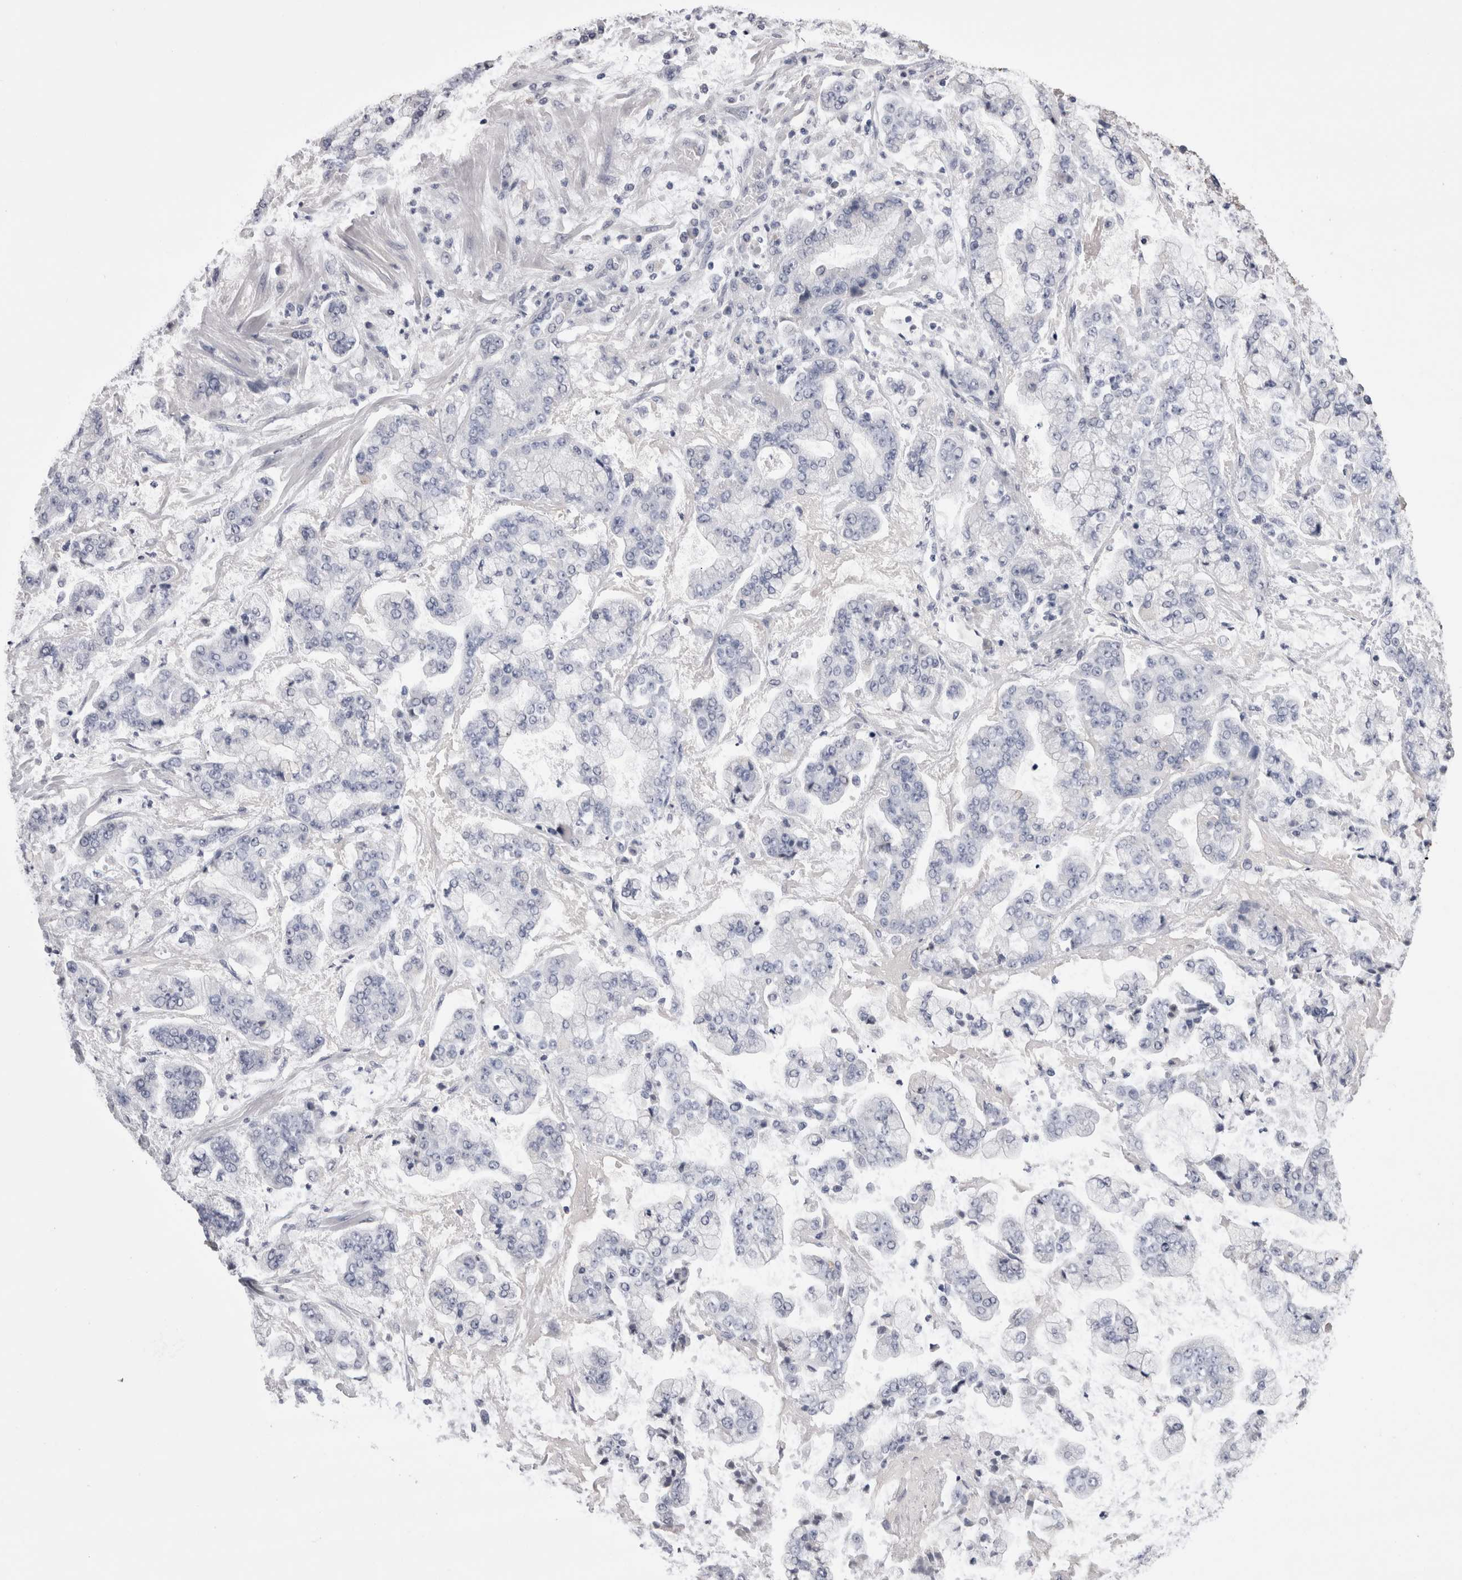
{"staining": {"intensity": "negative", "quantity": "none", "location": "none"}, "tissue": "stomach cancer", "cell_type": "Tumor cells", "image_type": "cancer", "snomed": [{"axis": "morphology", "description": "Adenocarcinoma, NOS"}, {"axis": "topography", "description": "Stomach"}], "caption": "Stomach cancer stained for a protein using IHC demonstrates no positivity tumor cells.", "gene": "CDHR5", "patient": {"sex": "male", "age": 76}}